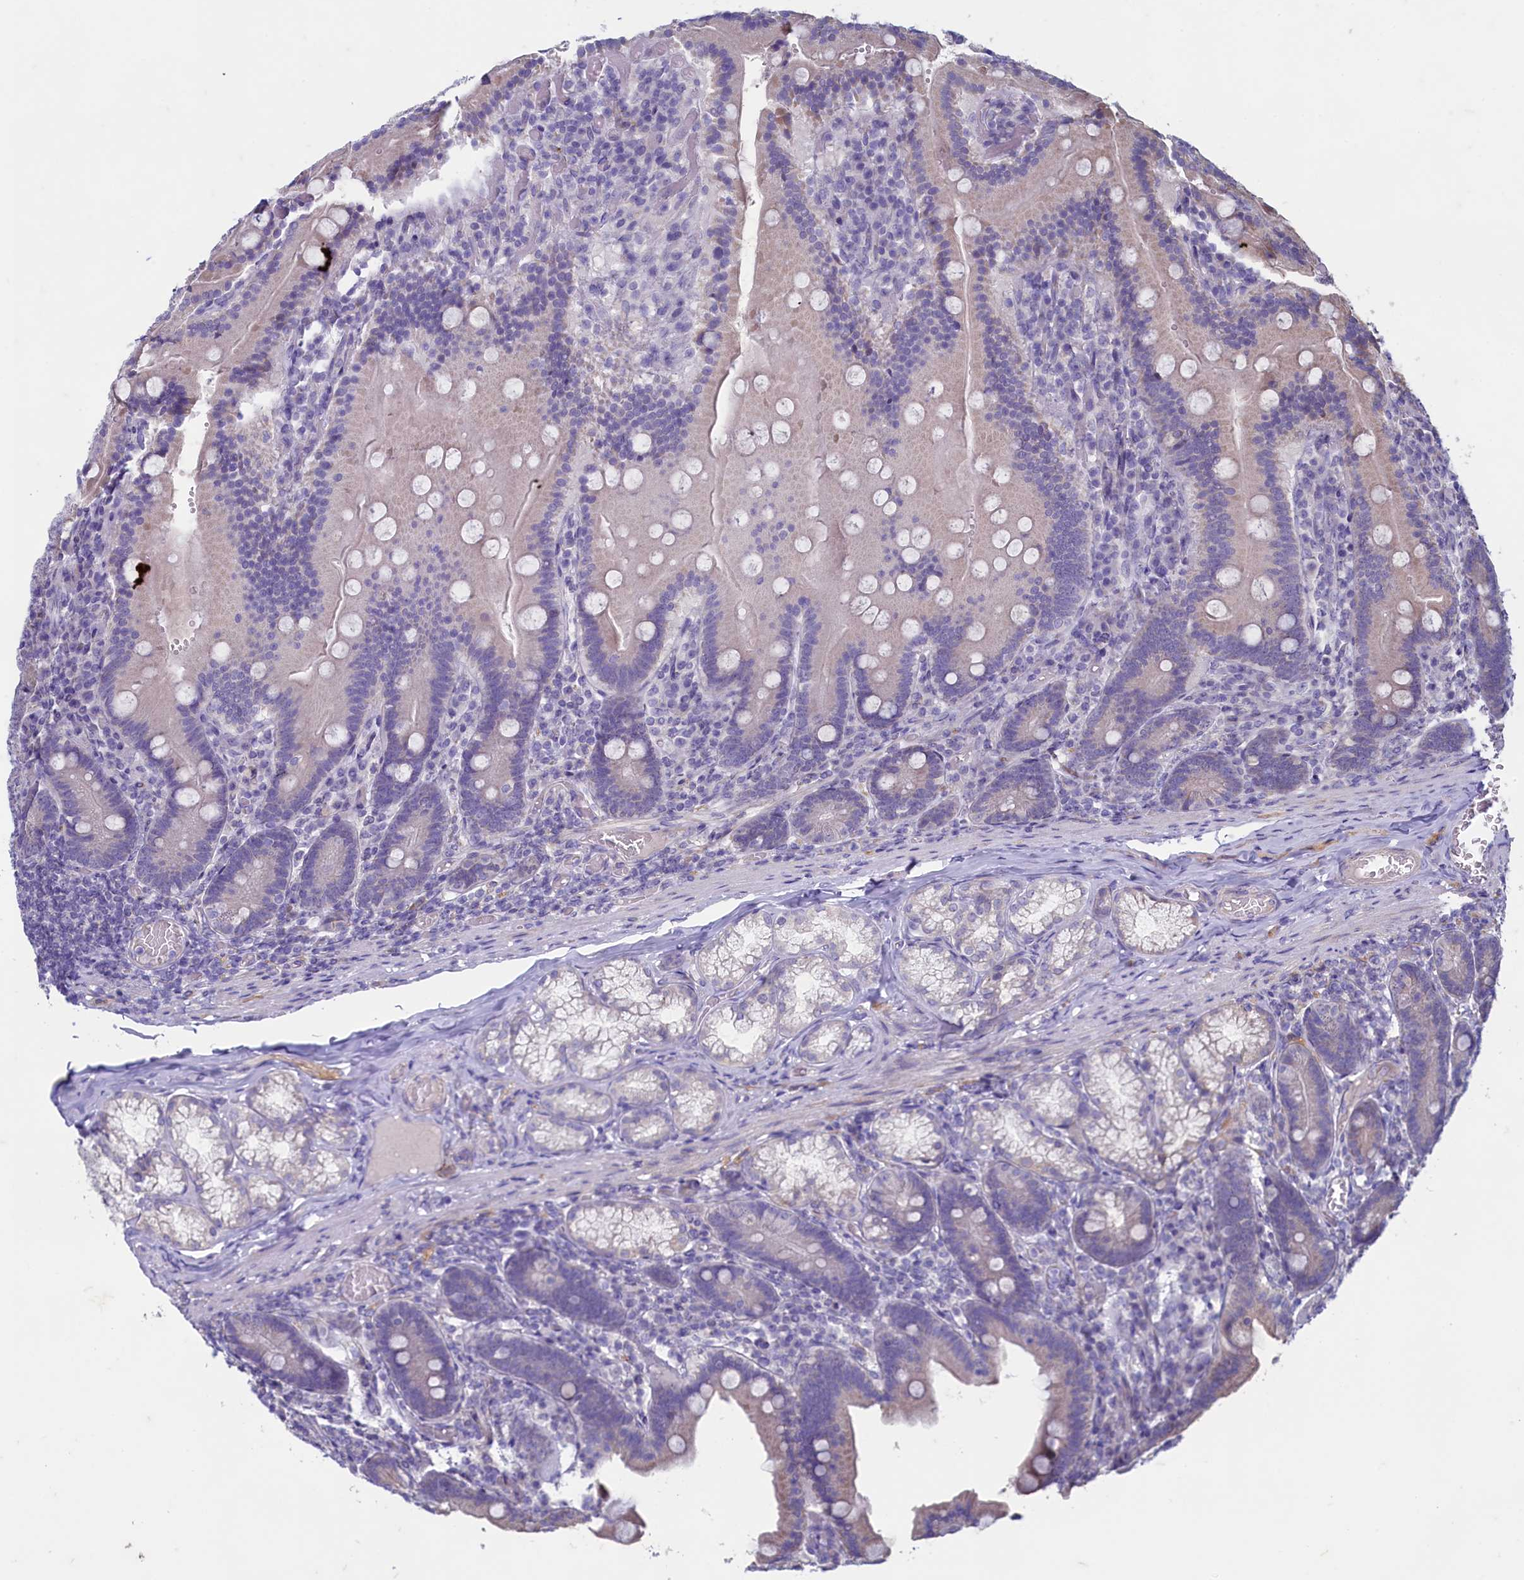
{"staining": {"intensity": "moderate", "quantity": "25%-75%", "location": "cytoplasmic/membranous"}, "tissue": "duodenum", "cell_type": "Glandular cells", "image_type": "normal", "snomed": [{"axis": "morphology", "description": "Normal tissue, NOS"}, {"axis": "topography", "description": "Duodenum"}], "caption": "Moderate cytoplasmic/membranous staining is present in about 25%-75% of glandular cells in normal duodenum.", "gene": "MAP1LC3A", "patient": {"sex": "female", "age": 62}}